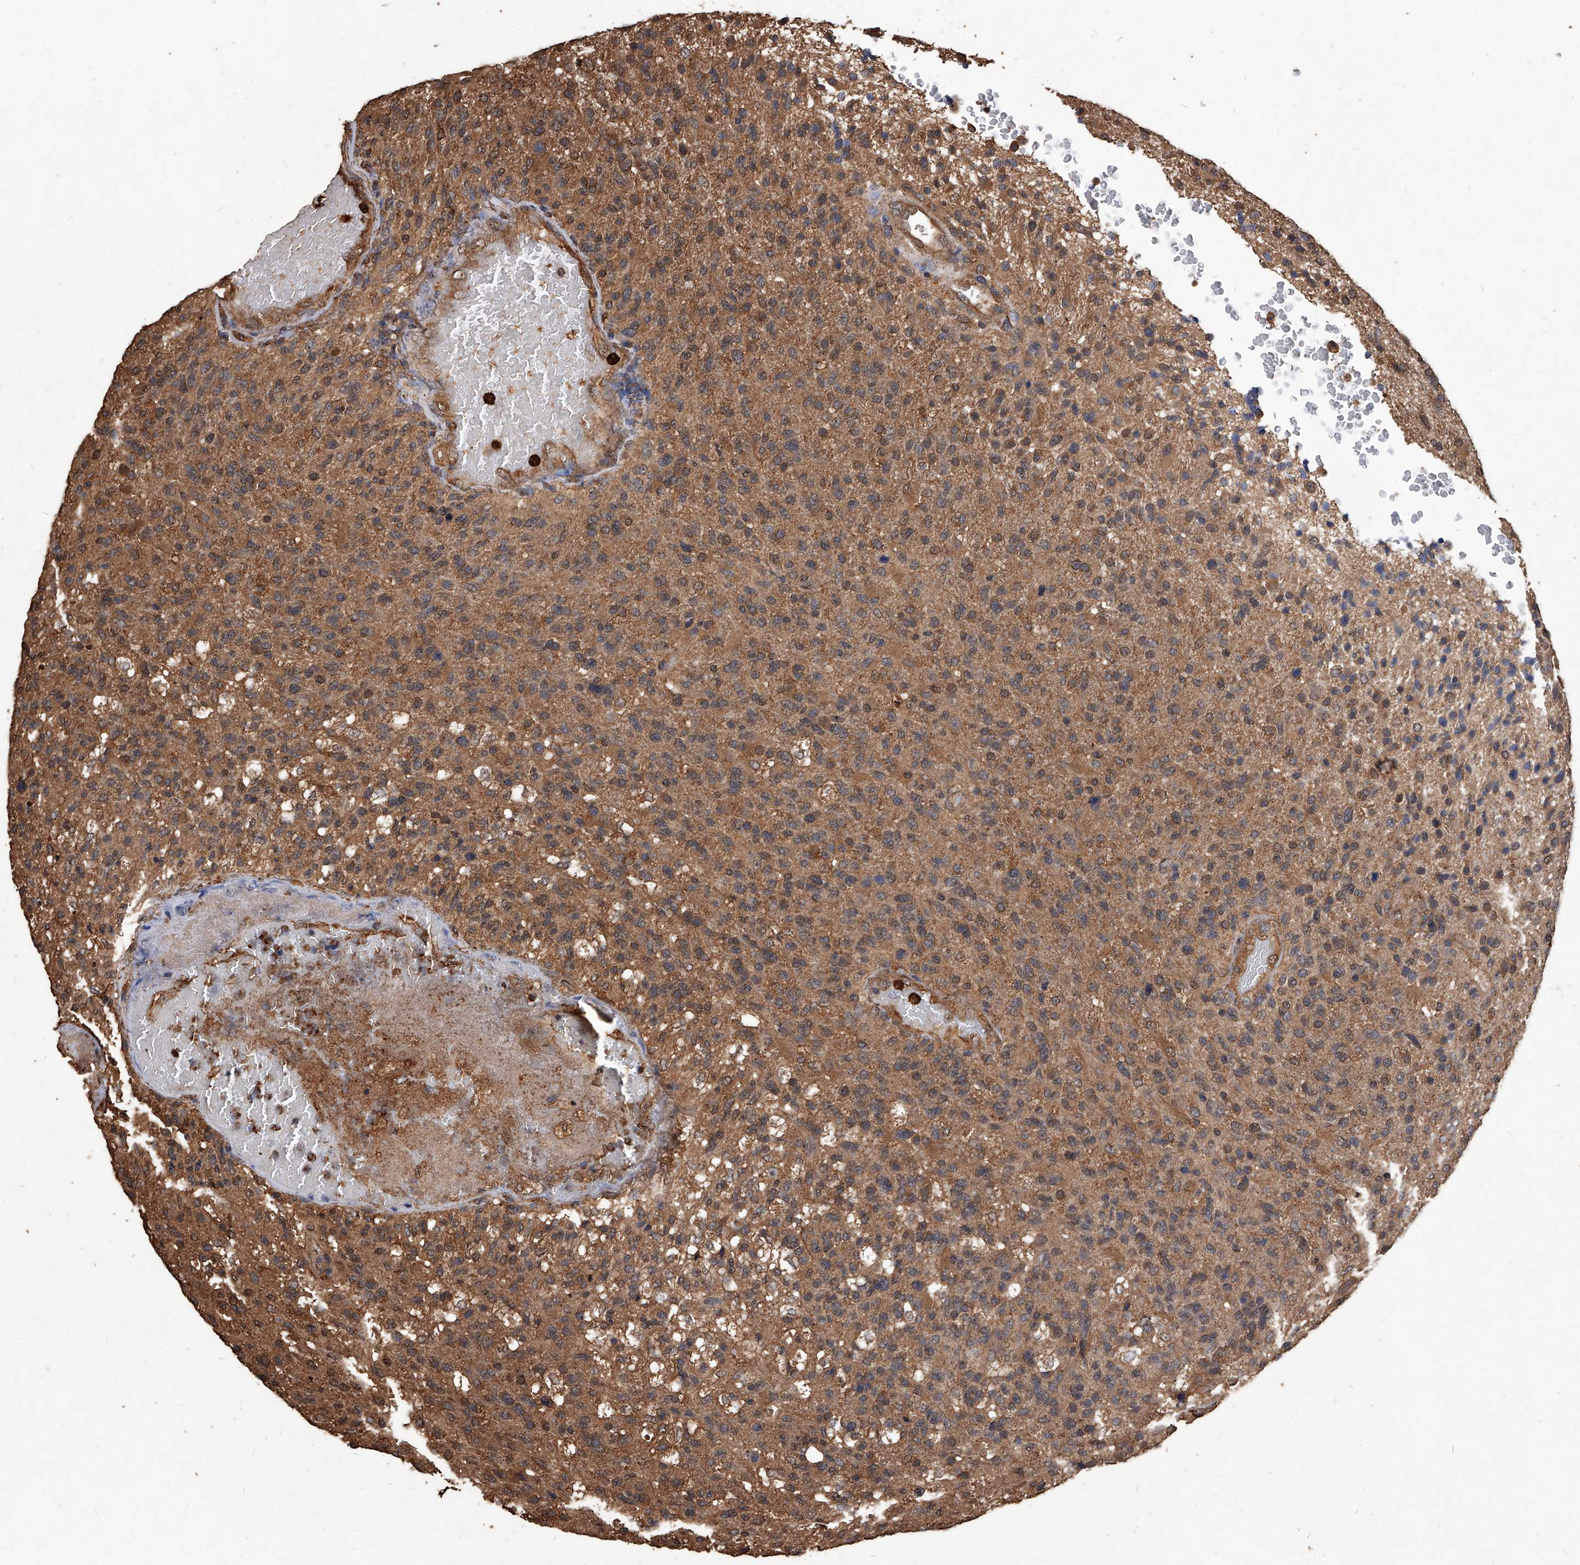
{"staining": {"intensity": "moderate", "quantity": ">75%", "location": "cytoplasmic/membranous"}, "tissue": "glioma", "cell_type": "Tumor cells", "image_type": "cancer", "snomed": [{"axis": "morphology", "description": "Glioma, malignant, High grade"}, {"axis": "topography", "description": "Brain"}], "caption": "High-grade glioma (malignant) was stained to show a protein in brown. There is medium levels of moderate cytoplasmic/membranous staining in approximately >75% of tumor cells.", "gene": "UCP2", "patient": {"sex": "male", "age": 72}}